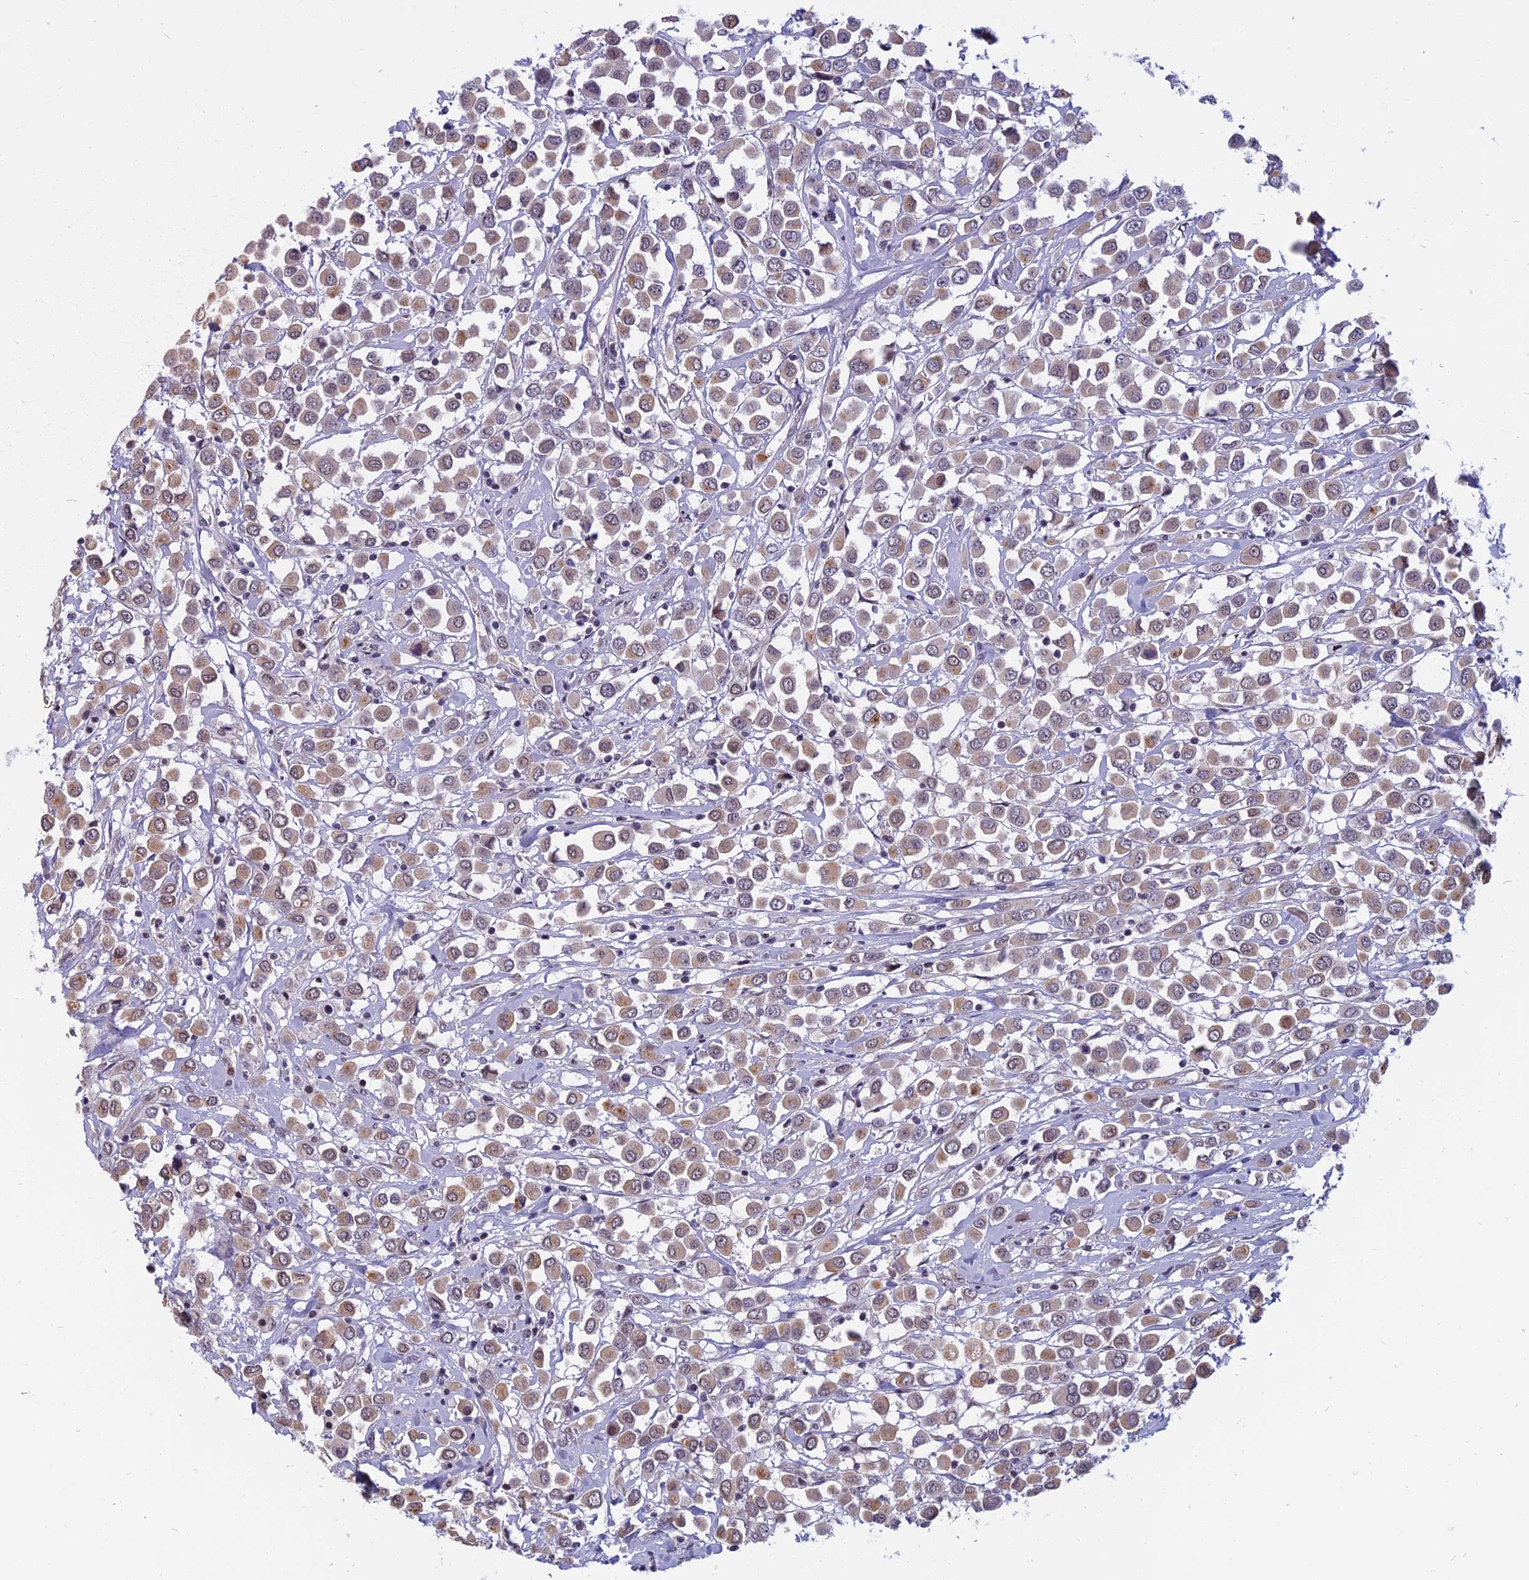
{"staining": {"intensity": "weak", "quantity": ">75%", "location": "cytoplasmic/membranous"}, "tissue": "breast cancer", "cell_type": "Tumor cells", "image_type": "cancer", "snomed": [{"axis": "morphology", "description": "Duct carcinoma"}, {"axis": "topography", "description": "Breast"}], "caption": "Protein analysis of breast infiltrating ductal carcinoma tissue shows weak cytoplasmic/membranous expression in approximately >75% of tumor cells.", "gene": "CCDC113", "patient": {"sex": "female", "age": 61}}